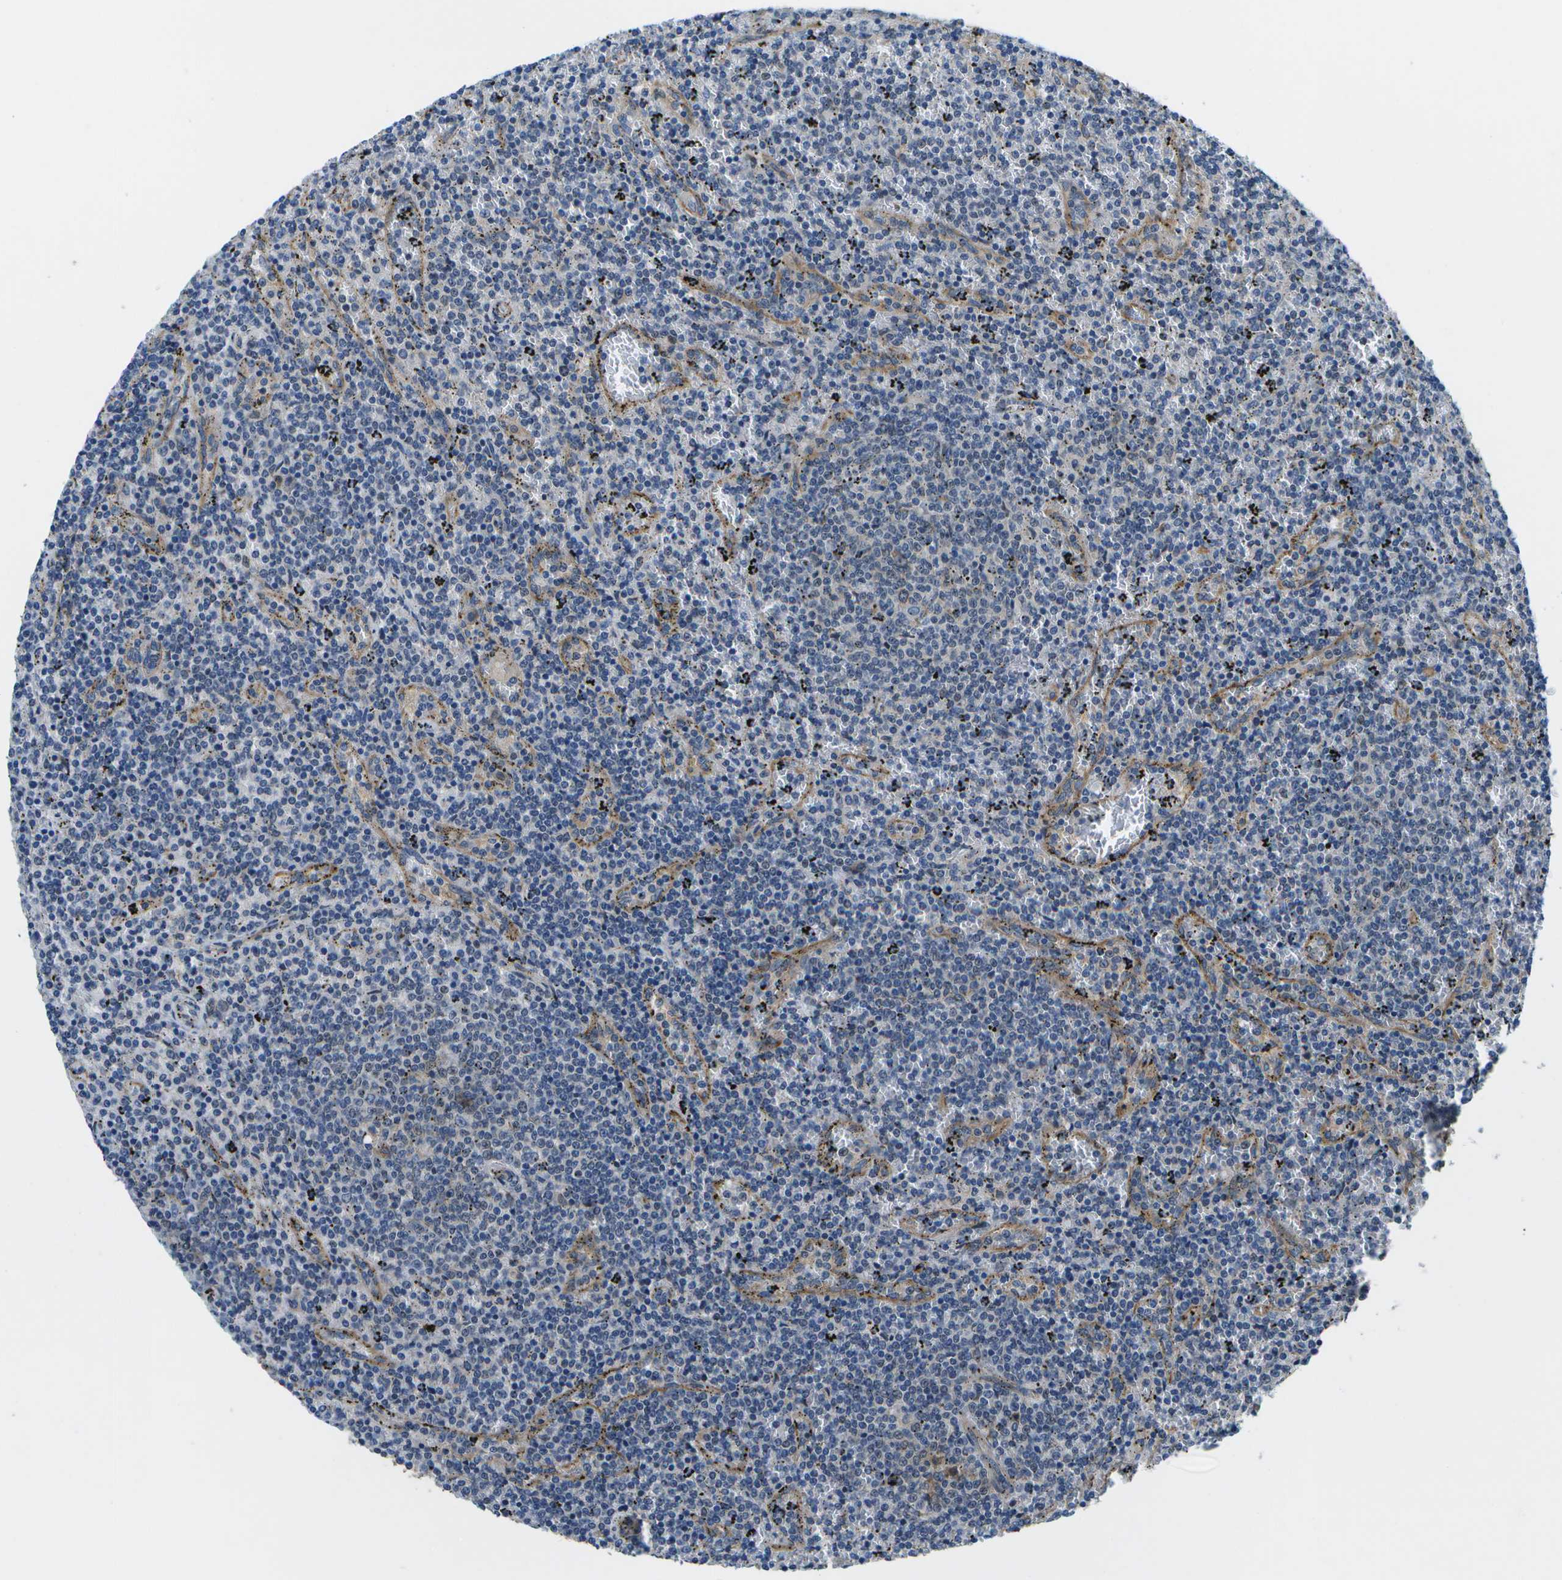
{"staining": {"intensity": "weak", "quantity": "<25%", "location": "cytoplasmic/membranous"}, "tissue": "lymphoma", "cell_type": "Tumor cells", "image_type": "cancer", "snomed": [{"axis": "morphology", "description": "Malignant lymphoma, non-Hodgkin's type, Low grade"}, {"axis": "topography", "description": "Spleen"}], "caption": "A high-resolution photomicrograph shows immunohistochemistry (IHC) staining of lymphoma, which demonstrates no significant expression in tumor cells.", "gene": "P3H1", "patient": {"sex": "female", "age": 50}}